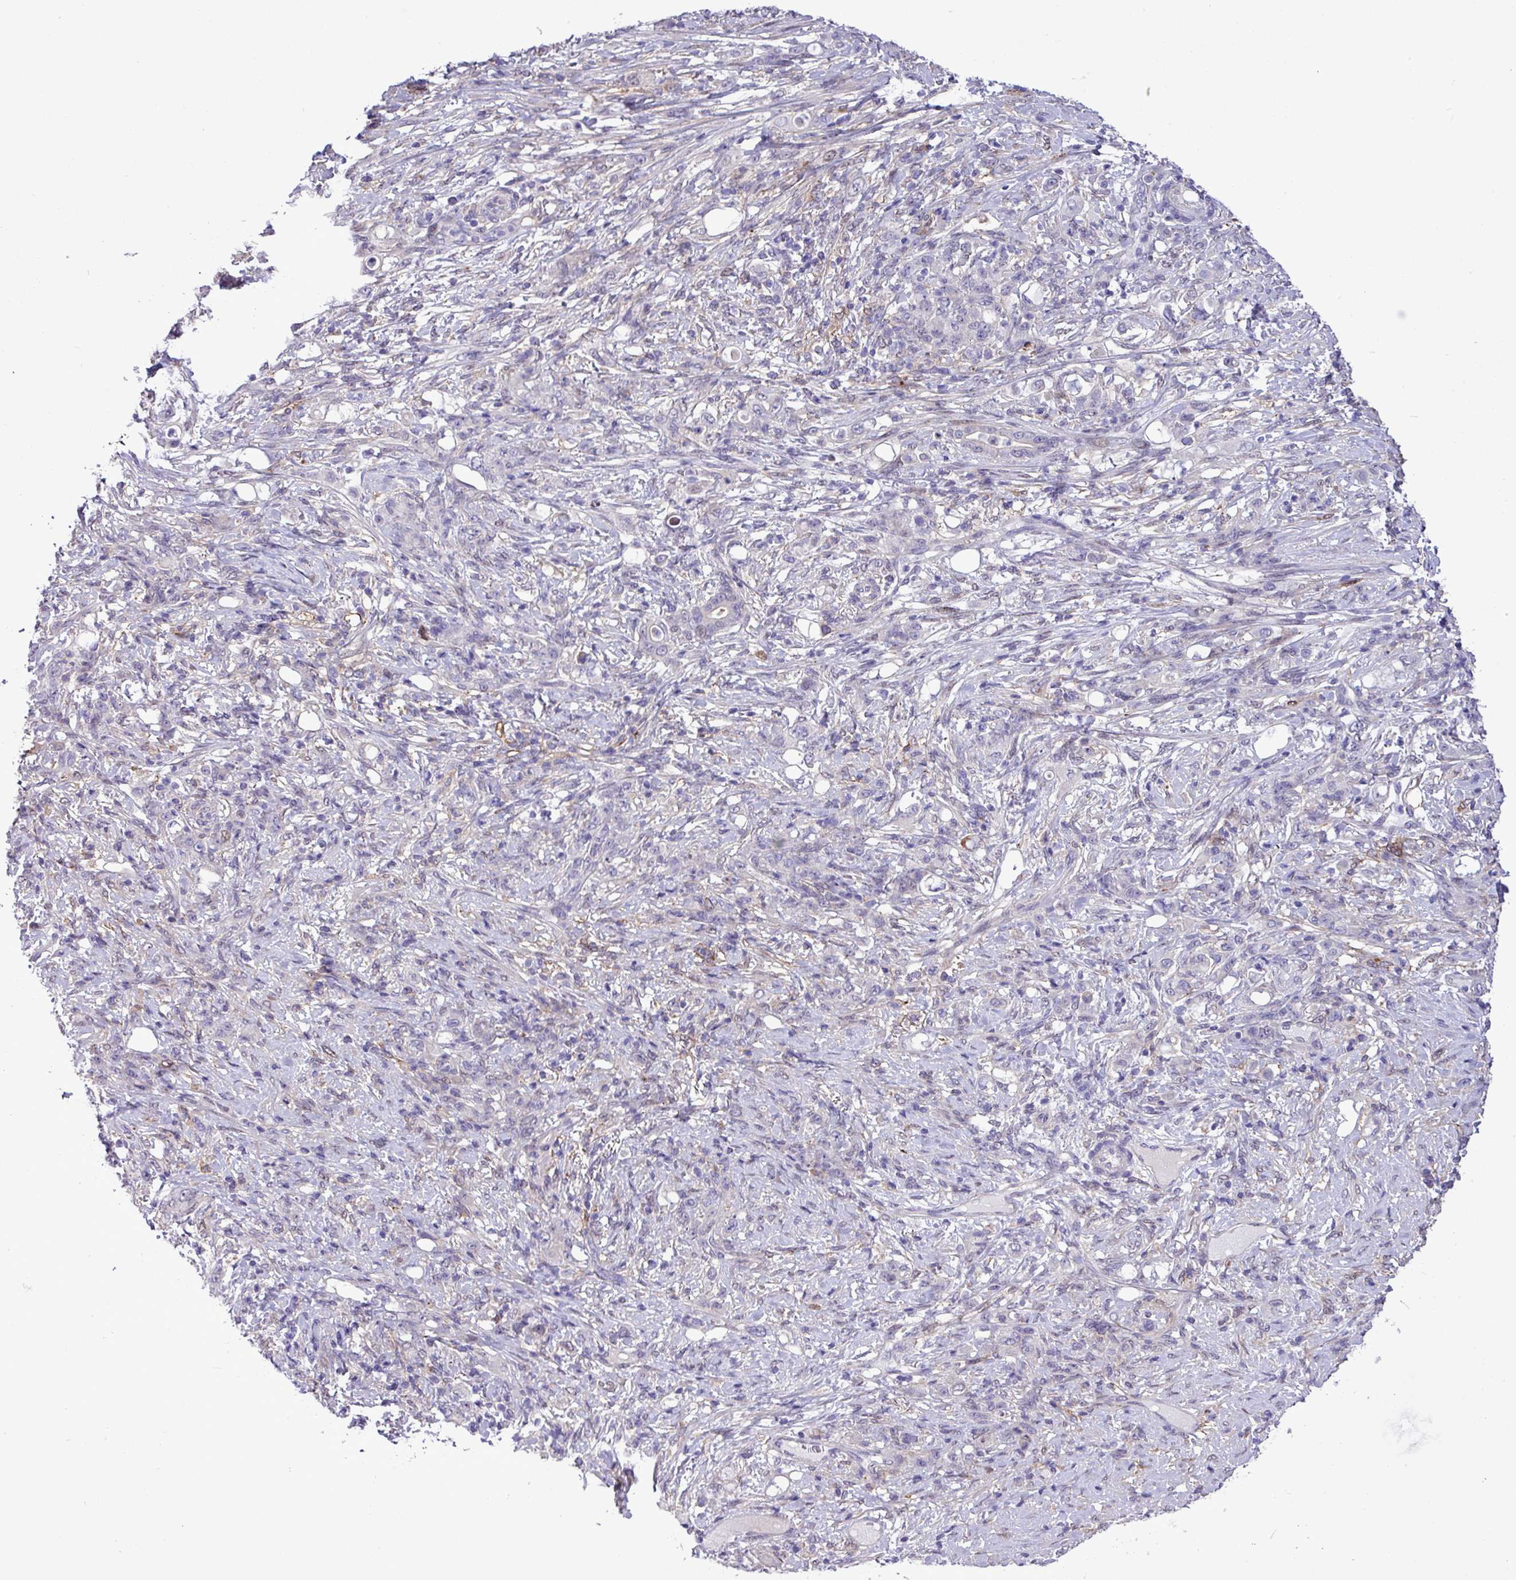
{"staining": {"intensity": "negative", "quantity": "none", "location": "none"}, "tissue": "stomach cancer", "cell_type": "Tumor cells", "image_type": "cancer", "snomed": [{"axis": "morphology", "description": "Adenocarcinoma, NOS"}, {"axis": "topography", "description": "Stomach"}], "caption": "This is an immunohistochemistry image of human adenocarcinoma (stomach). There is no staining in tumor cells.", "gene": "RPP25L", "patient": {"sex": "female", "age": 79}}